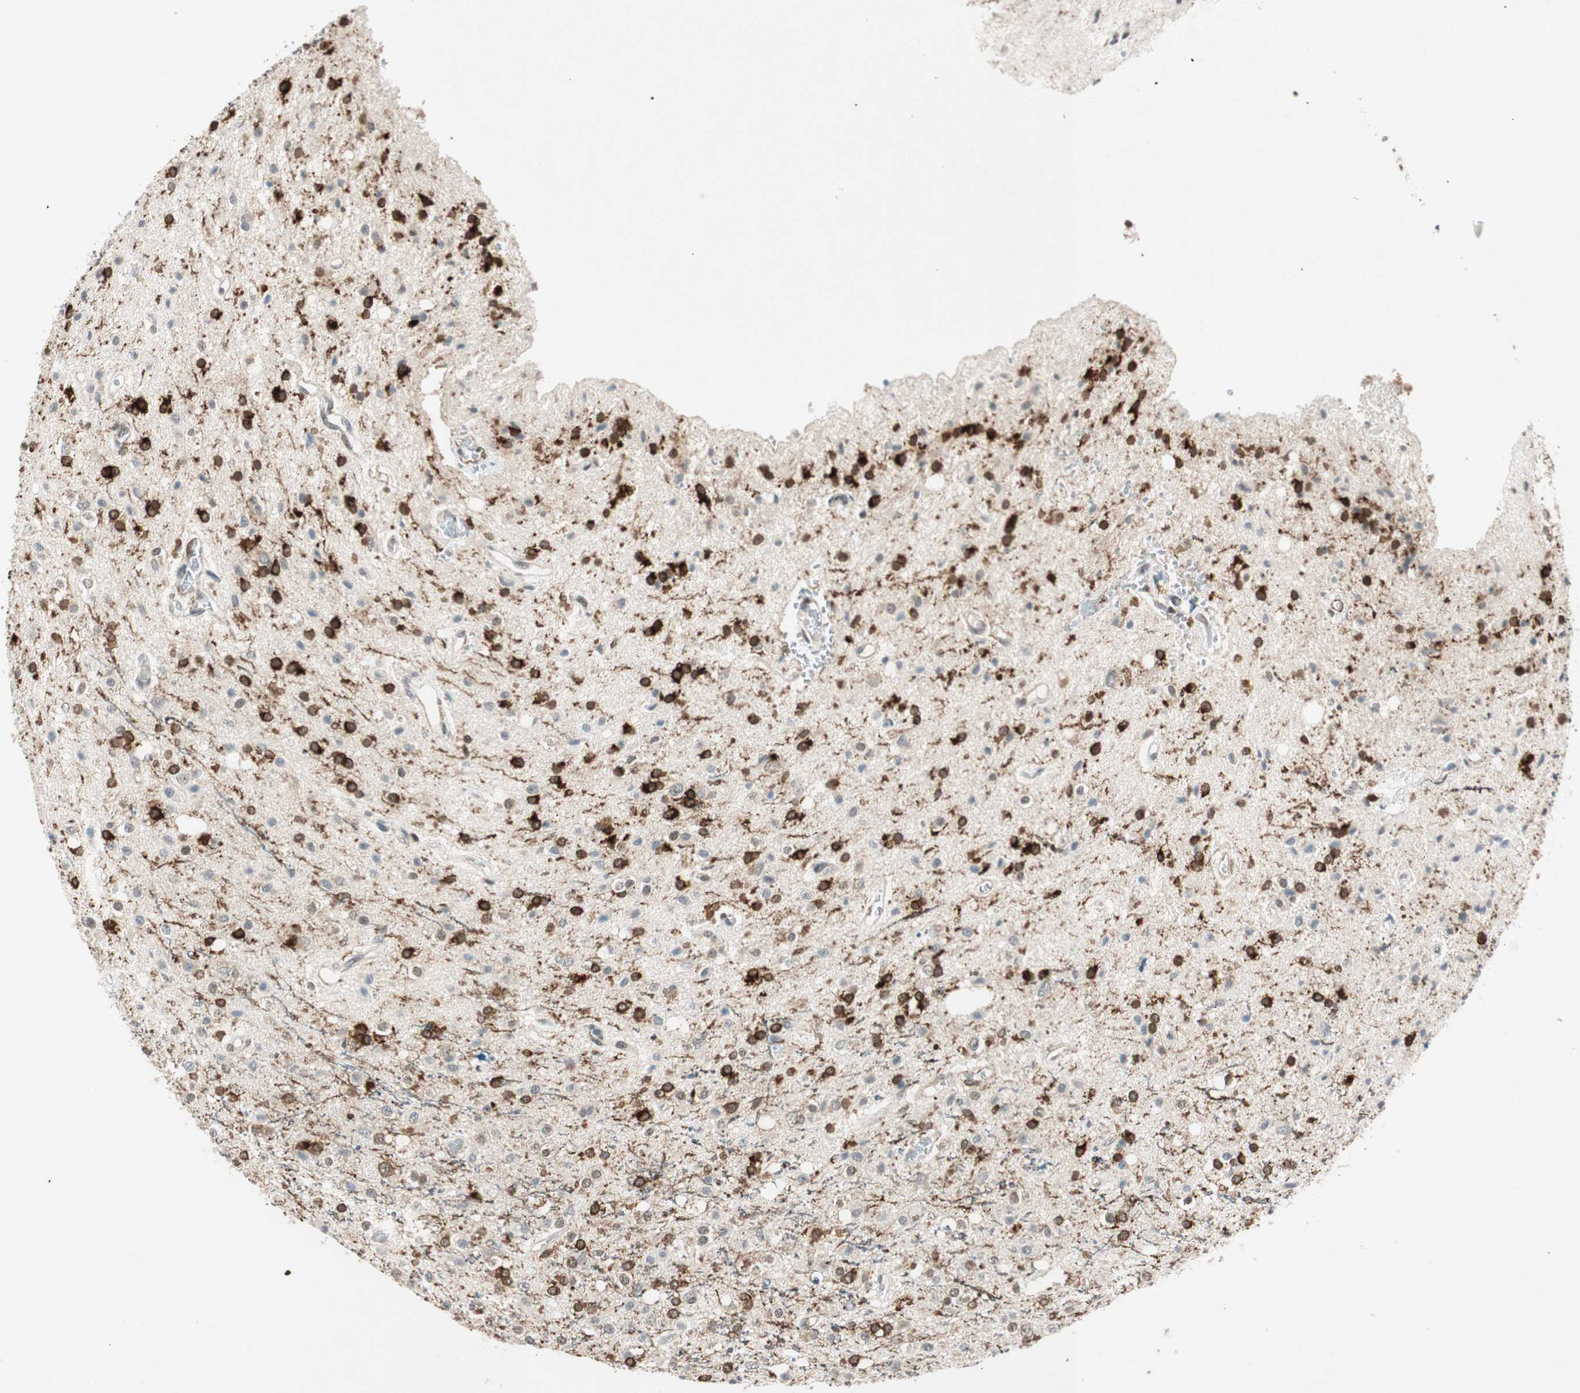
{"staining": {"intensity": "strong", "quantity": "<25%", "location": "cytoplasmic/membranous"}, "tissue": "glioma", "cell_type": "Tumor cells", "image_type": "cancer", "snomed": [{"axis": "morphology", "description": "Glioma, malignant, High grade"}, {"axis": "topography", "description": "Brain"}], "caption": "Immunohistochemistry (IHC) (DAB) staining of high-grade glioma (malignant) demonstrates strong cytoplasmic/membranous protein expression in about <25% of tumor cells.", "gene": "CDK19", "patient": {"sex": "male", "age": 47}}